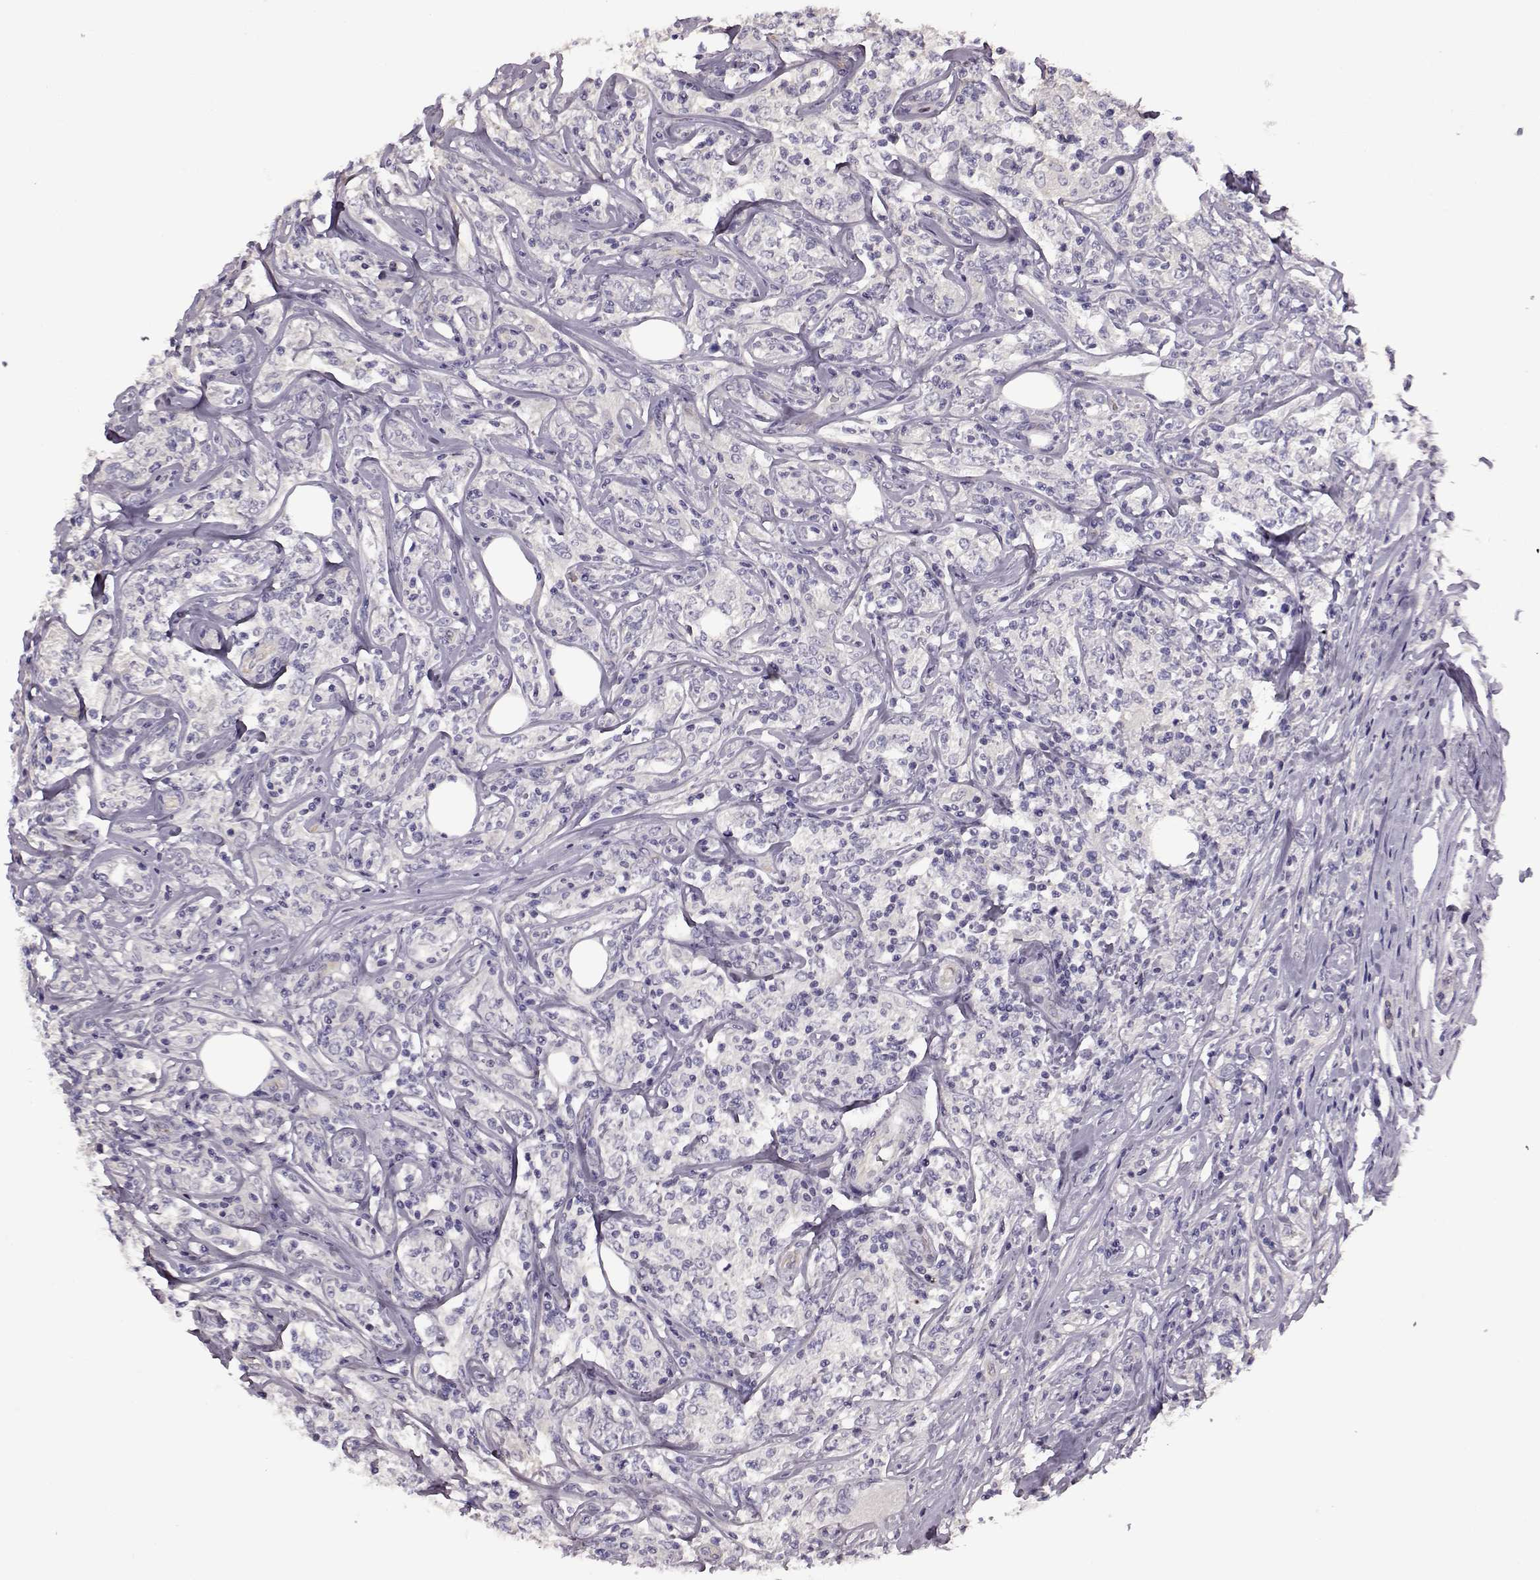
{"staining": {"intensity": "negative", "quantity": "none", "location": "none"}, "tissue": "lymphoma", "cell_type": "Tumor cells", "image_type": "cancer", "snomed": [{"axis": "morphology", "description": "Malignant lymphoma, non-Hodgkin's type, High grade"}, {"axis": "topography", "description": "Lymph node"}], "caption": "The photomicrograph exhibits no staining of tumor cells in lymphoma. (DAB IHC, high magnification).", "gene": "EDDM3B", "patient": {"sex": "female", "age": 84}}